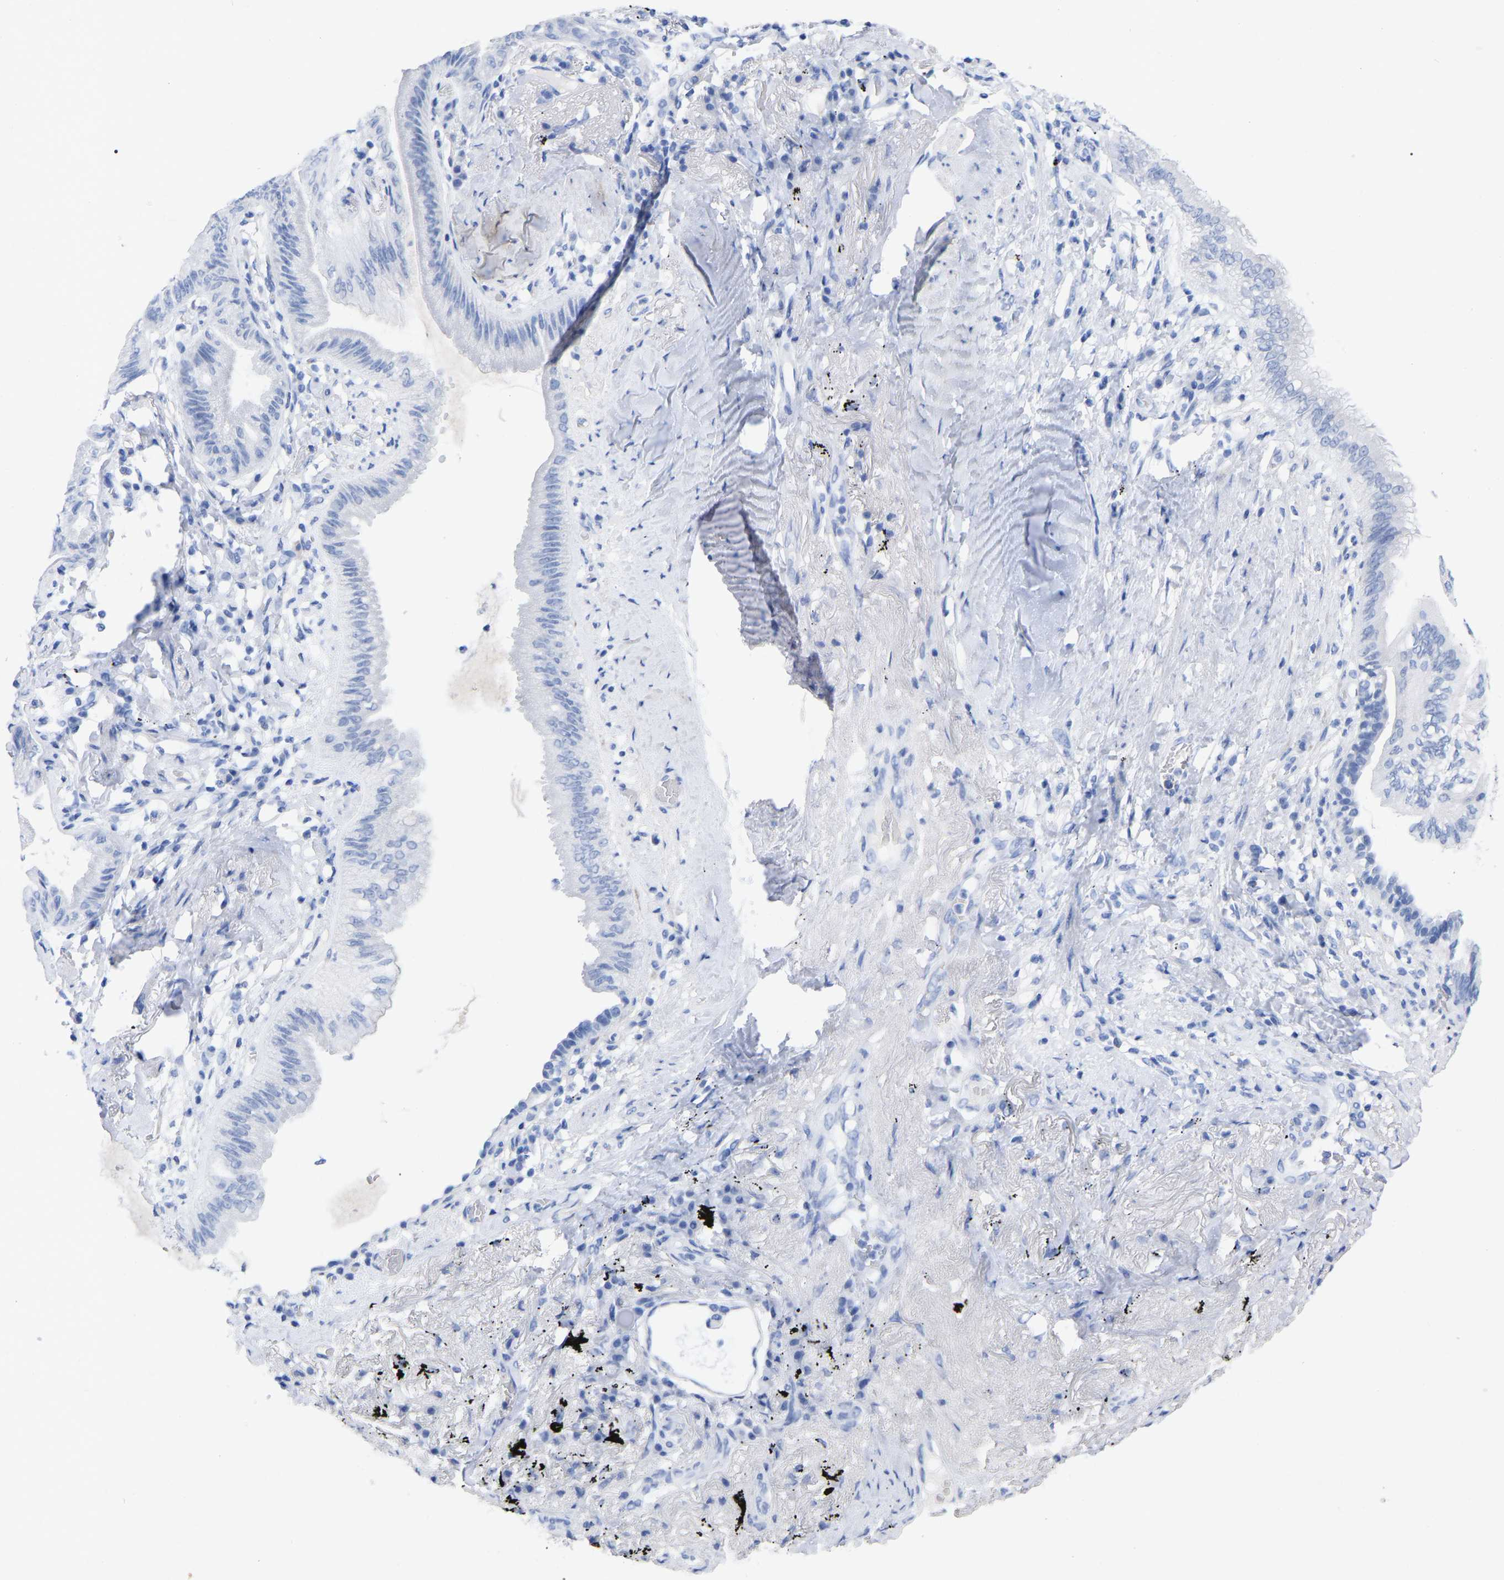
{"staining": {"intensity": "negative", "quantity": "none", "location": "none"}, "tissue": "lung cancer", "cell_type": "Tumor cells", "image_type": "cancer", "snomed": [{"axis": "morphology", "description": "Normal tissue, NOS"}, {"axis": "morphology", "description": "Adenocarcinoma, NOS"}, {"axis": "topography", "description": "Bronchus"}, {"axis": "topography", "description": "Lung"}], "caption": "Immunohistochemistry (IHC) photomicrograph of human lung cancer stained for a protein (brown), which exhibits no expression in tumor cells.", "gene": "HAPLN1", "patient": {"sex": "female", "age": 70}}